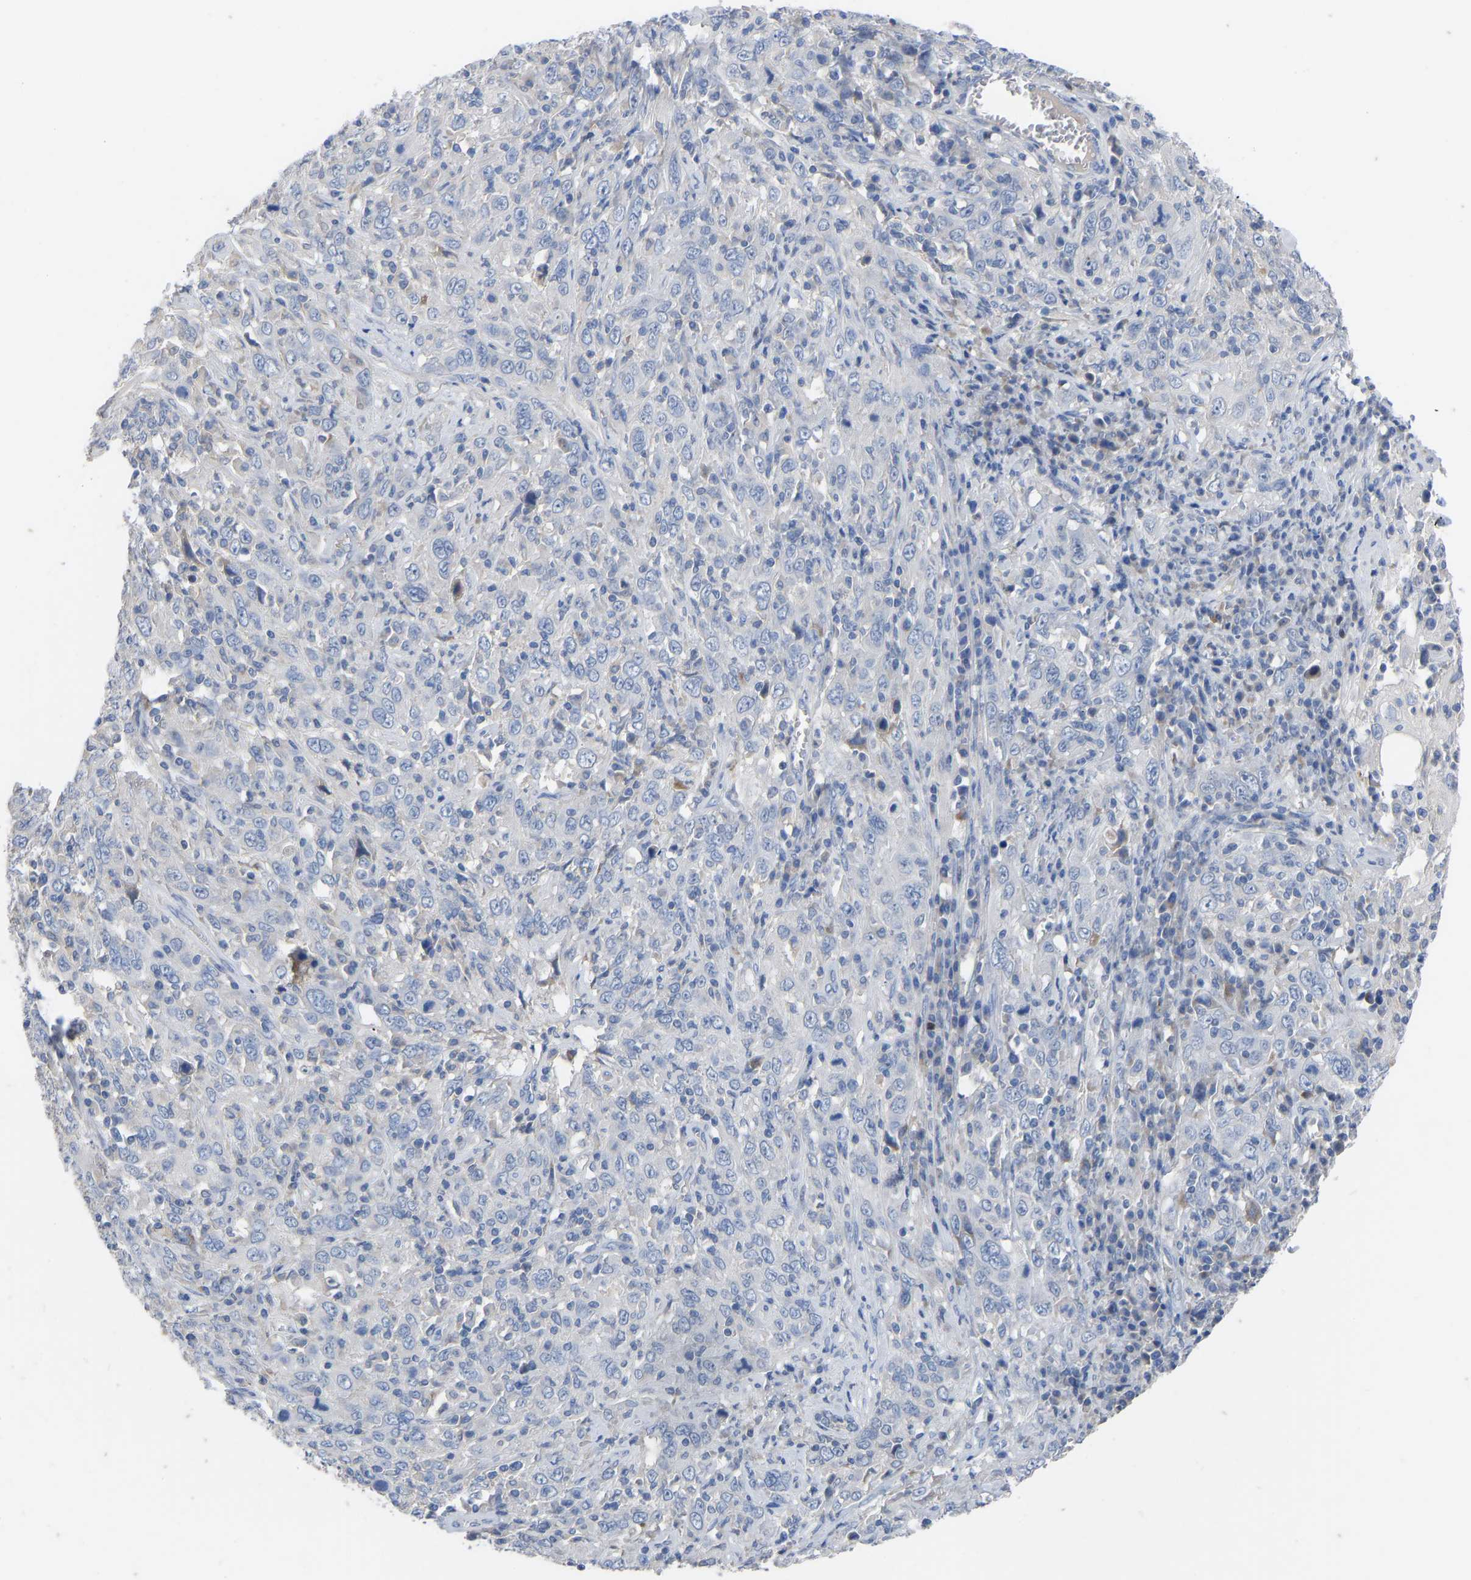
{"staining": {"intensity": "negative", "quantity": "none", "location": "none"}, "tissue": "cervical cancer", "cell_type": "Tumor cells", "image_type": "cancer", "snomed": [{"axis": "morphology", "description": "Squamous cell carcinoma, NOS"}, {"axis": "topography", "description": "Cervix"}], "caption": "A histopathology image of human cervical cancer is negative for staining in tumor cells.", "gene": "OLIG2", "patient": {"sex": "female", "age": 46}}